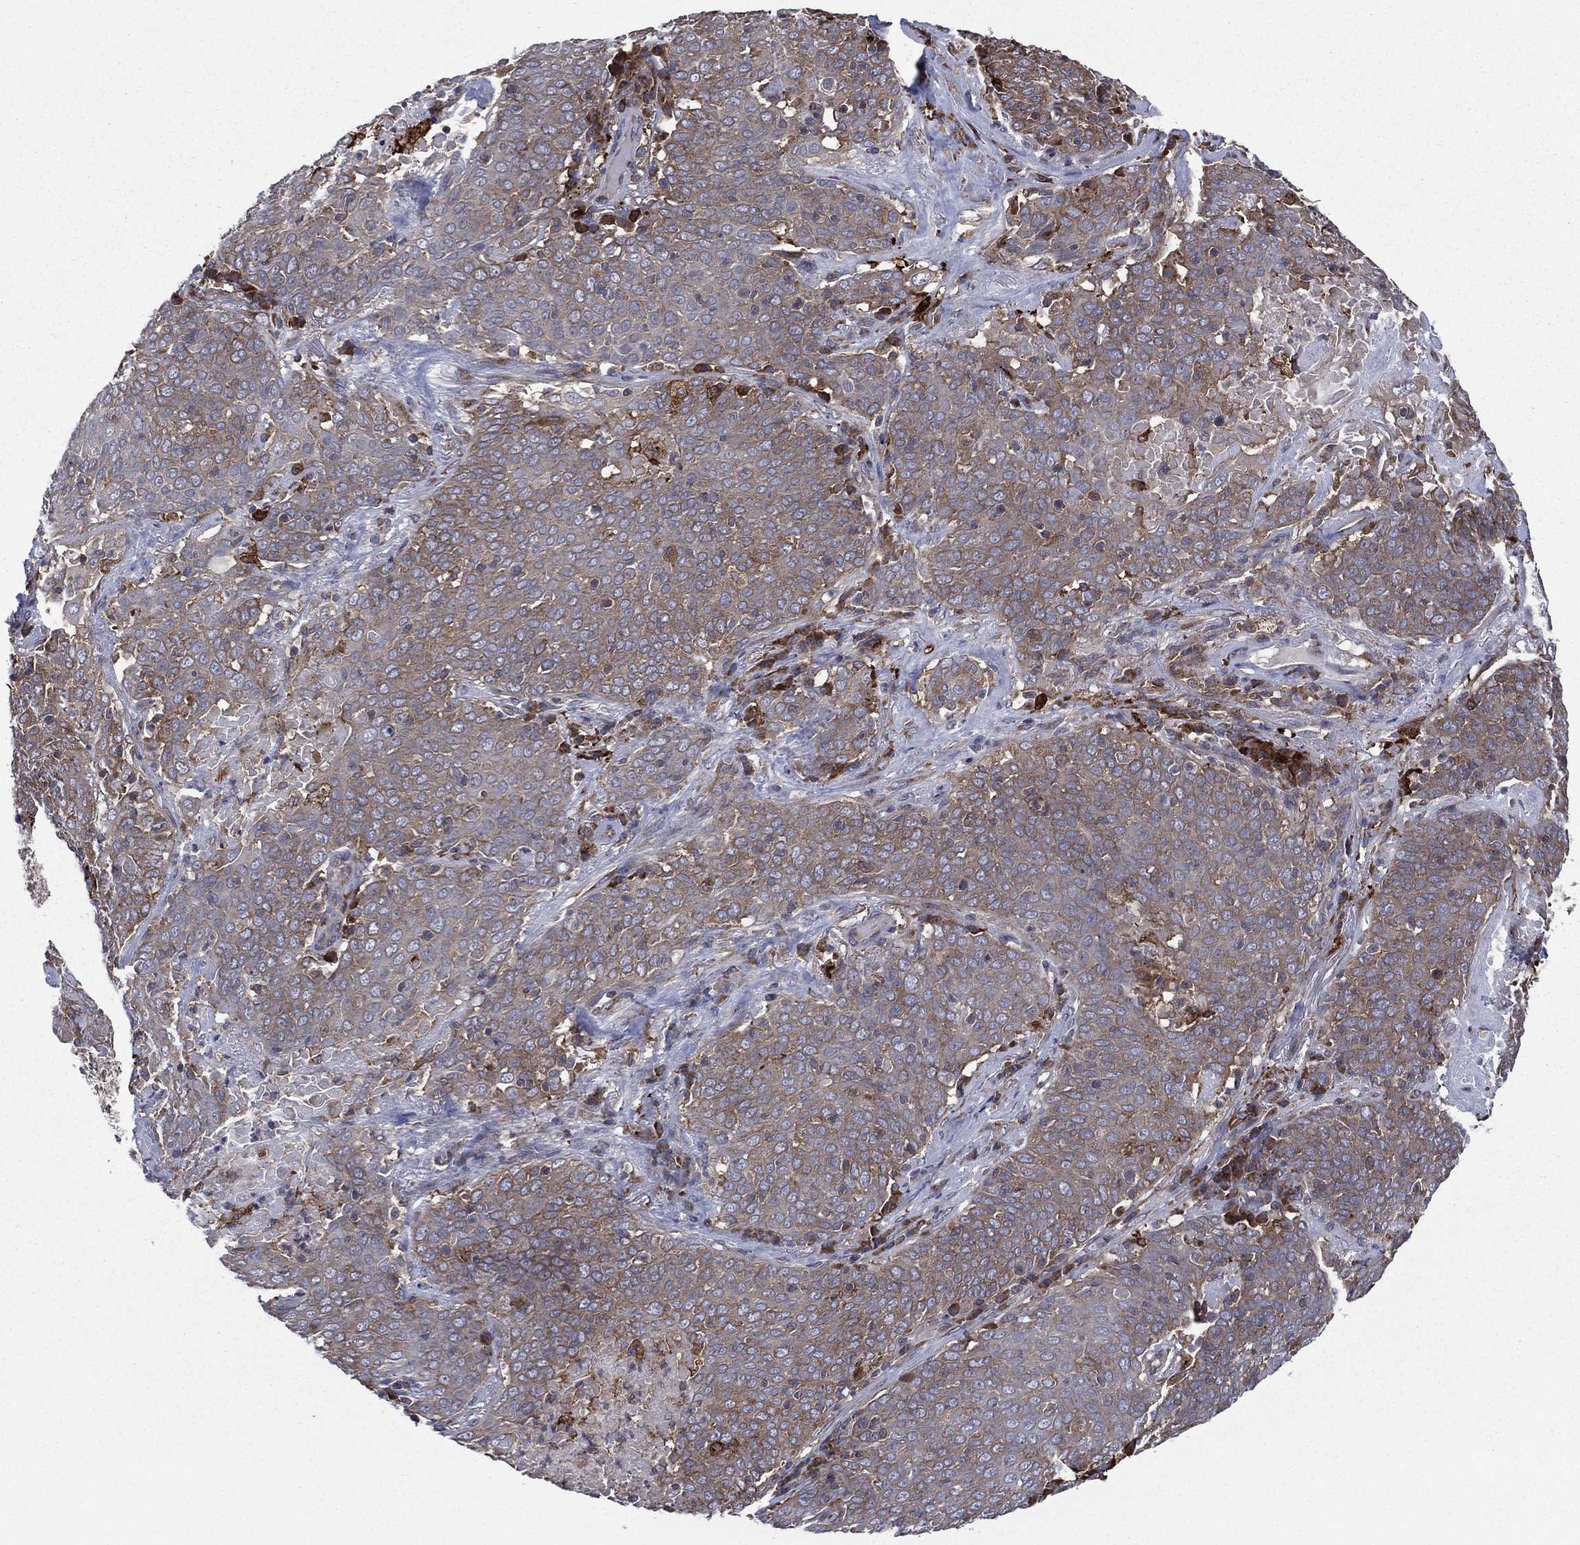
{"staining": {"intensity": "weak", "quantity": "<25%", "location": "cytoplasmic/membranous"}, "tissue": "lung cancer", "cell_type": "Tumor cells", "image_type": "cancer", "snomed": [{"axis": "morphology", "description": "Squamous cell carcinoma, NOS"}, {"axis": "topography", "description": "Lung"}], "caption": "Tumor cells are negative for protein expression in human lung cancer (squamous cell carcinoma).", "gene": "C2orf76", "patient": {"sex": "male", "age": 82}}